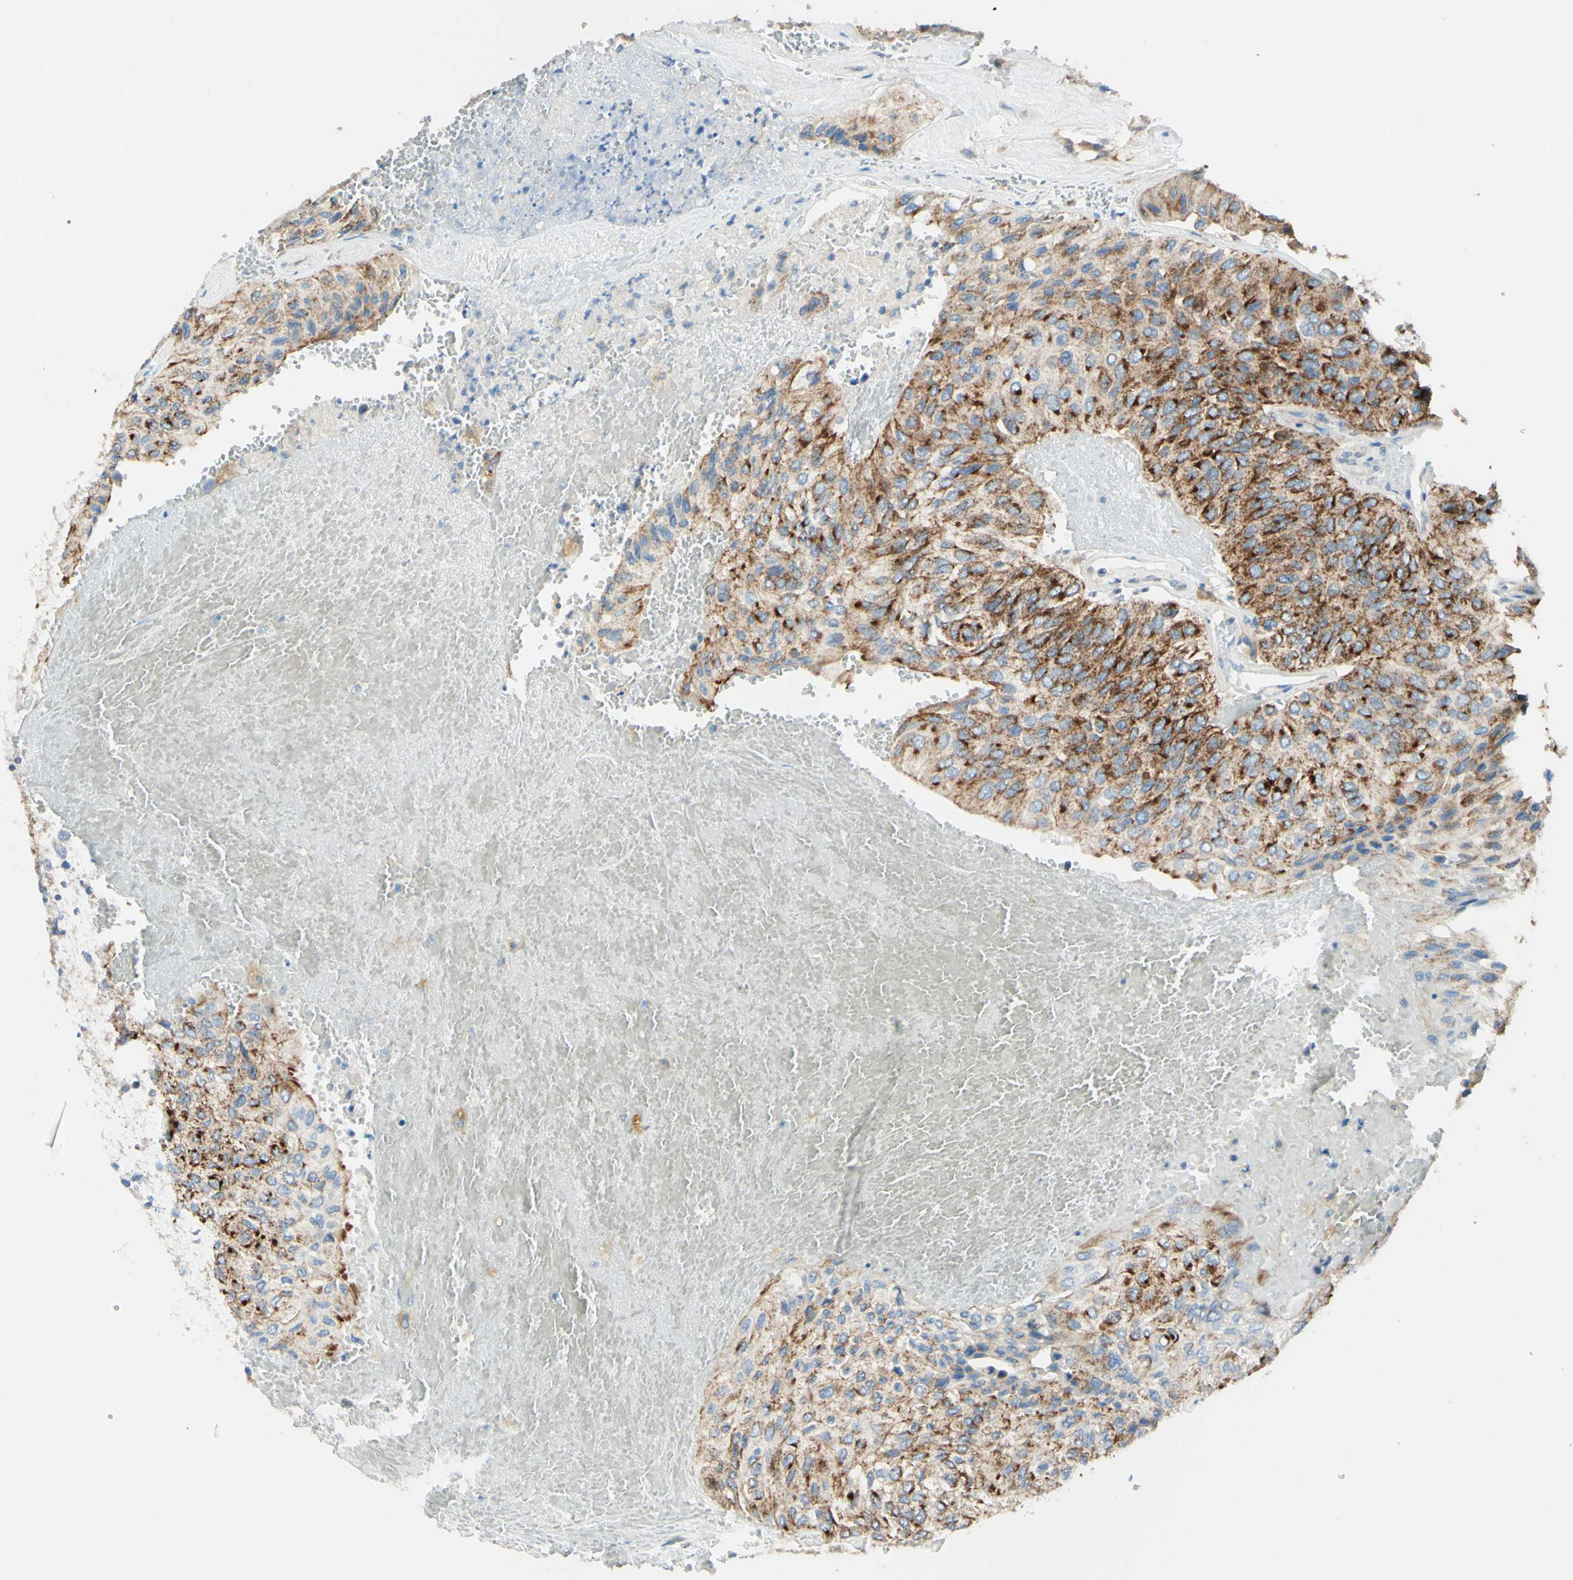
{"staining": {"intensity": "strong", "quantity": ">75%", "location": "cytoplasmic/membranous"}, "tissue": "urothelial cancer", "cell_type": "Tumor cells", "image_type": "cancer", "snomed": [{"axis": "morphology", "description": "Urothelial carcinoma, High grade"}, {"axis": "topography", "description": "Urinary bladder"}], "caption": "Protein analysis of urothelial cancer tissue exhibits strong cytoplasmic/membranous staining in approximately >75% of tumor cells.", "gene": "ARMC10", "patient": {"sex": "male", "age": 66}}